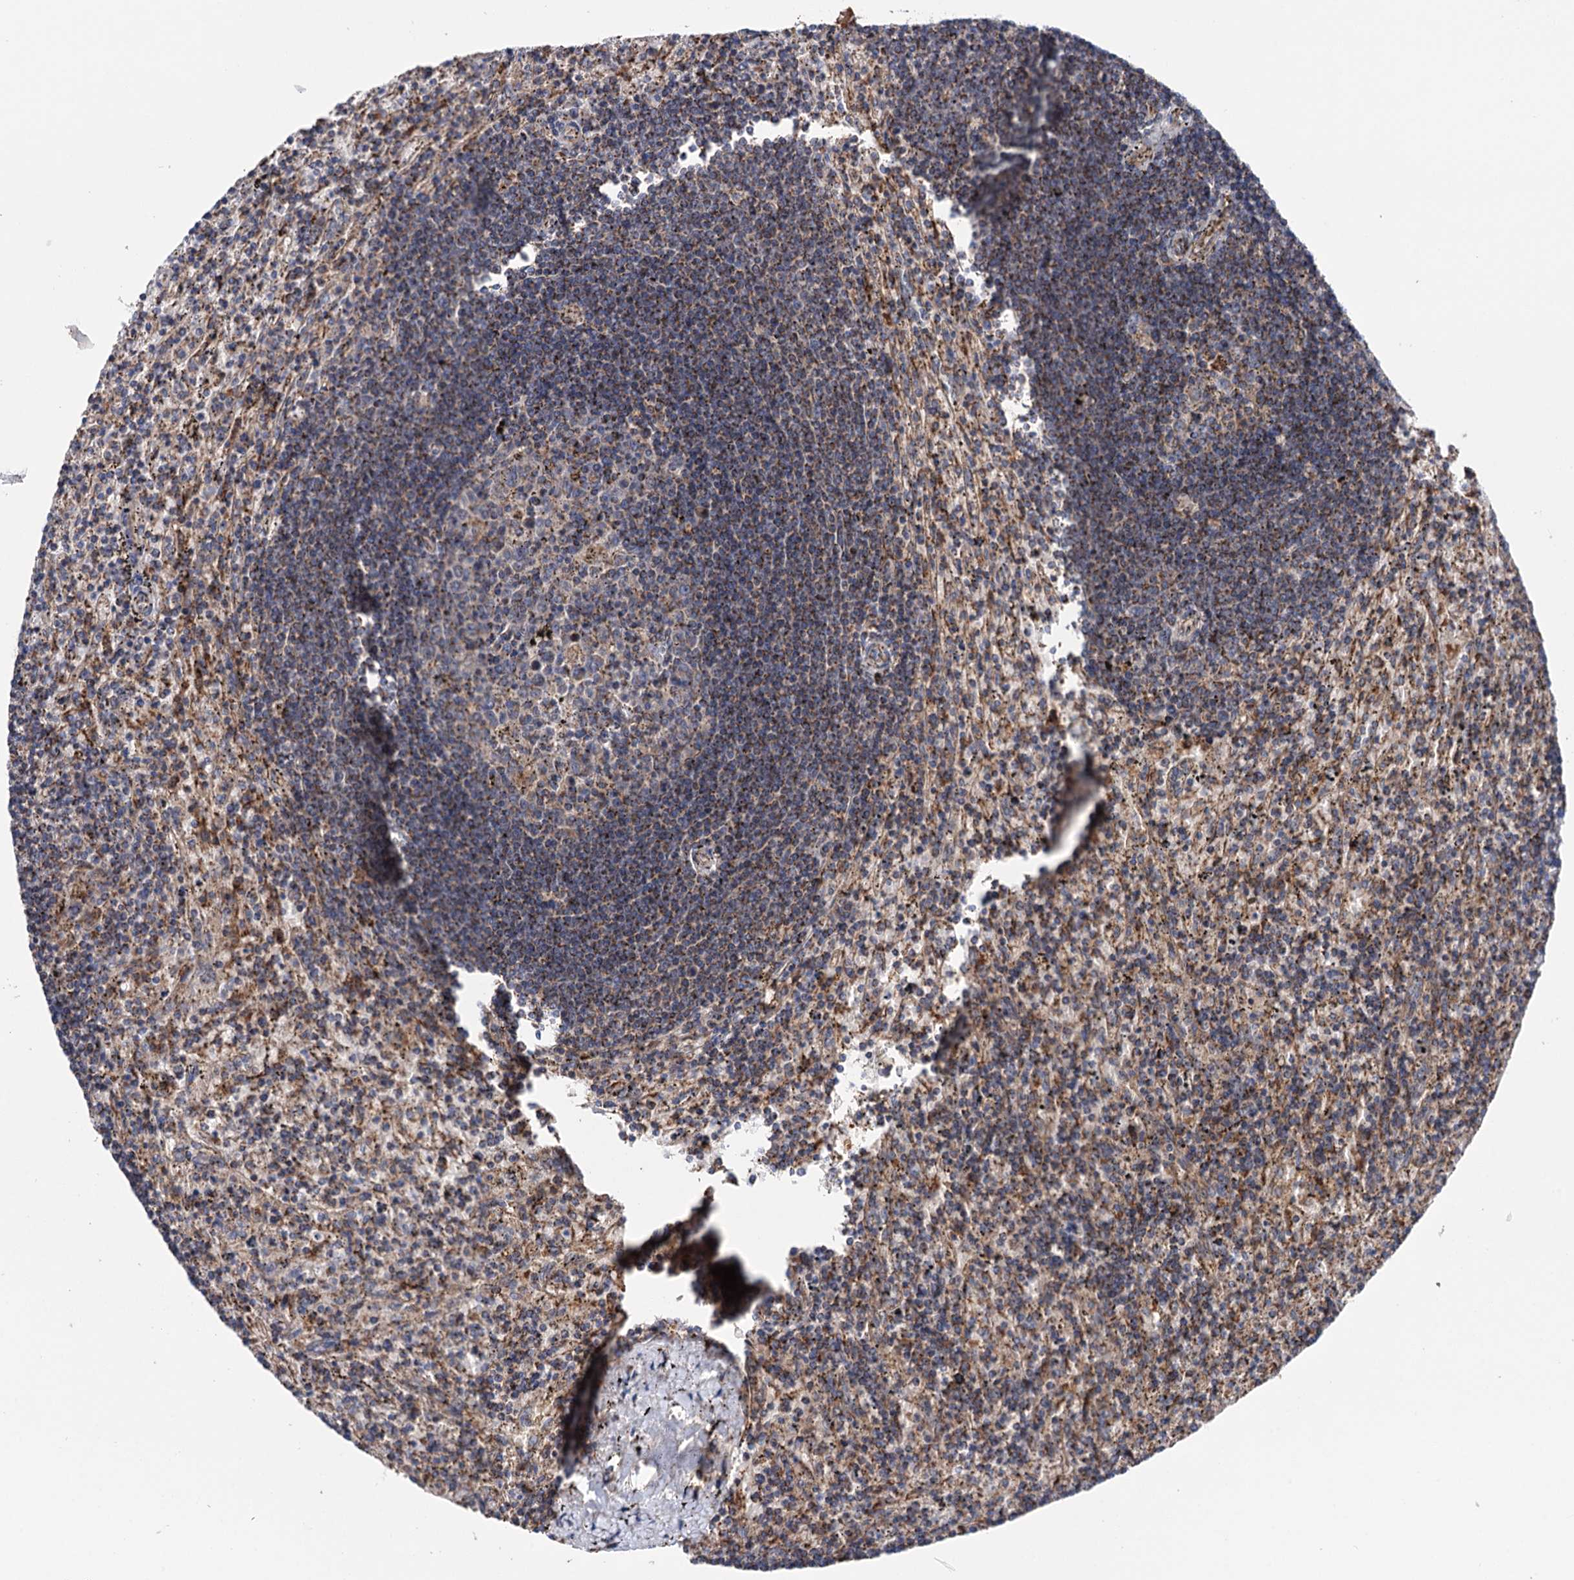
{"staining": {"intensity": "moderate", "quantity": ">75%", "location": "cytoplasmic/membranous"}, "tissue": "lymphoma", "cell_type": "Tumor cells", "image_type": "cancer", "snomed": [{"axis": "morphology", "description": "Malignant lymphoma, non-Hodgkin's type, Low grade"}, {"axis": "topography", "description": "Spleen"}], "caption": "Low-grade malignant lymphoma, non-Hodgkin's type was stained to show a protein in brown. There is medium levels of moderate cytoplasmic/membranous positivity in approximately >75% of tumor cells.", "gene": "SUCLA2", "patient": {"sex": "male", "age": 76}}